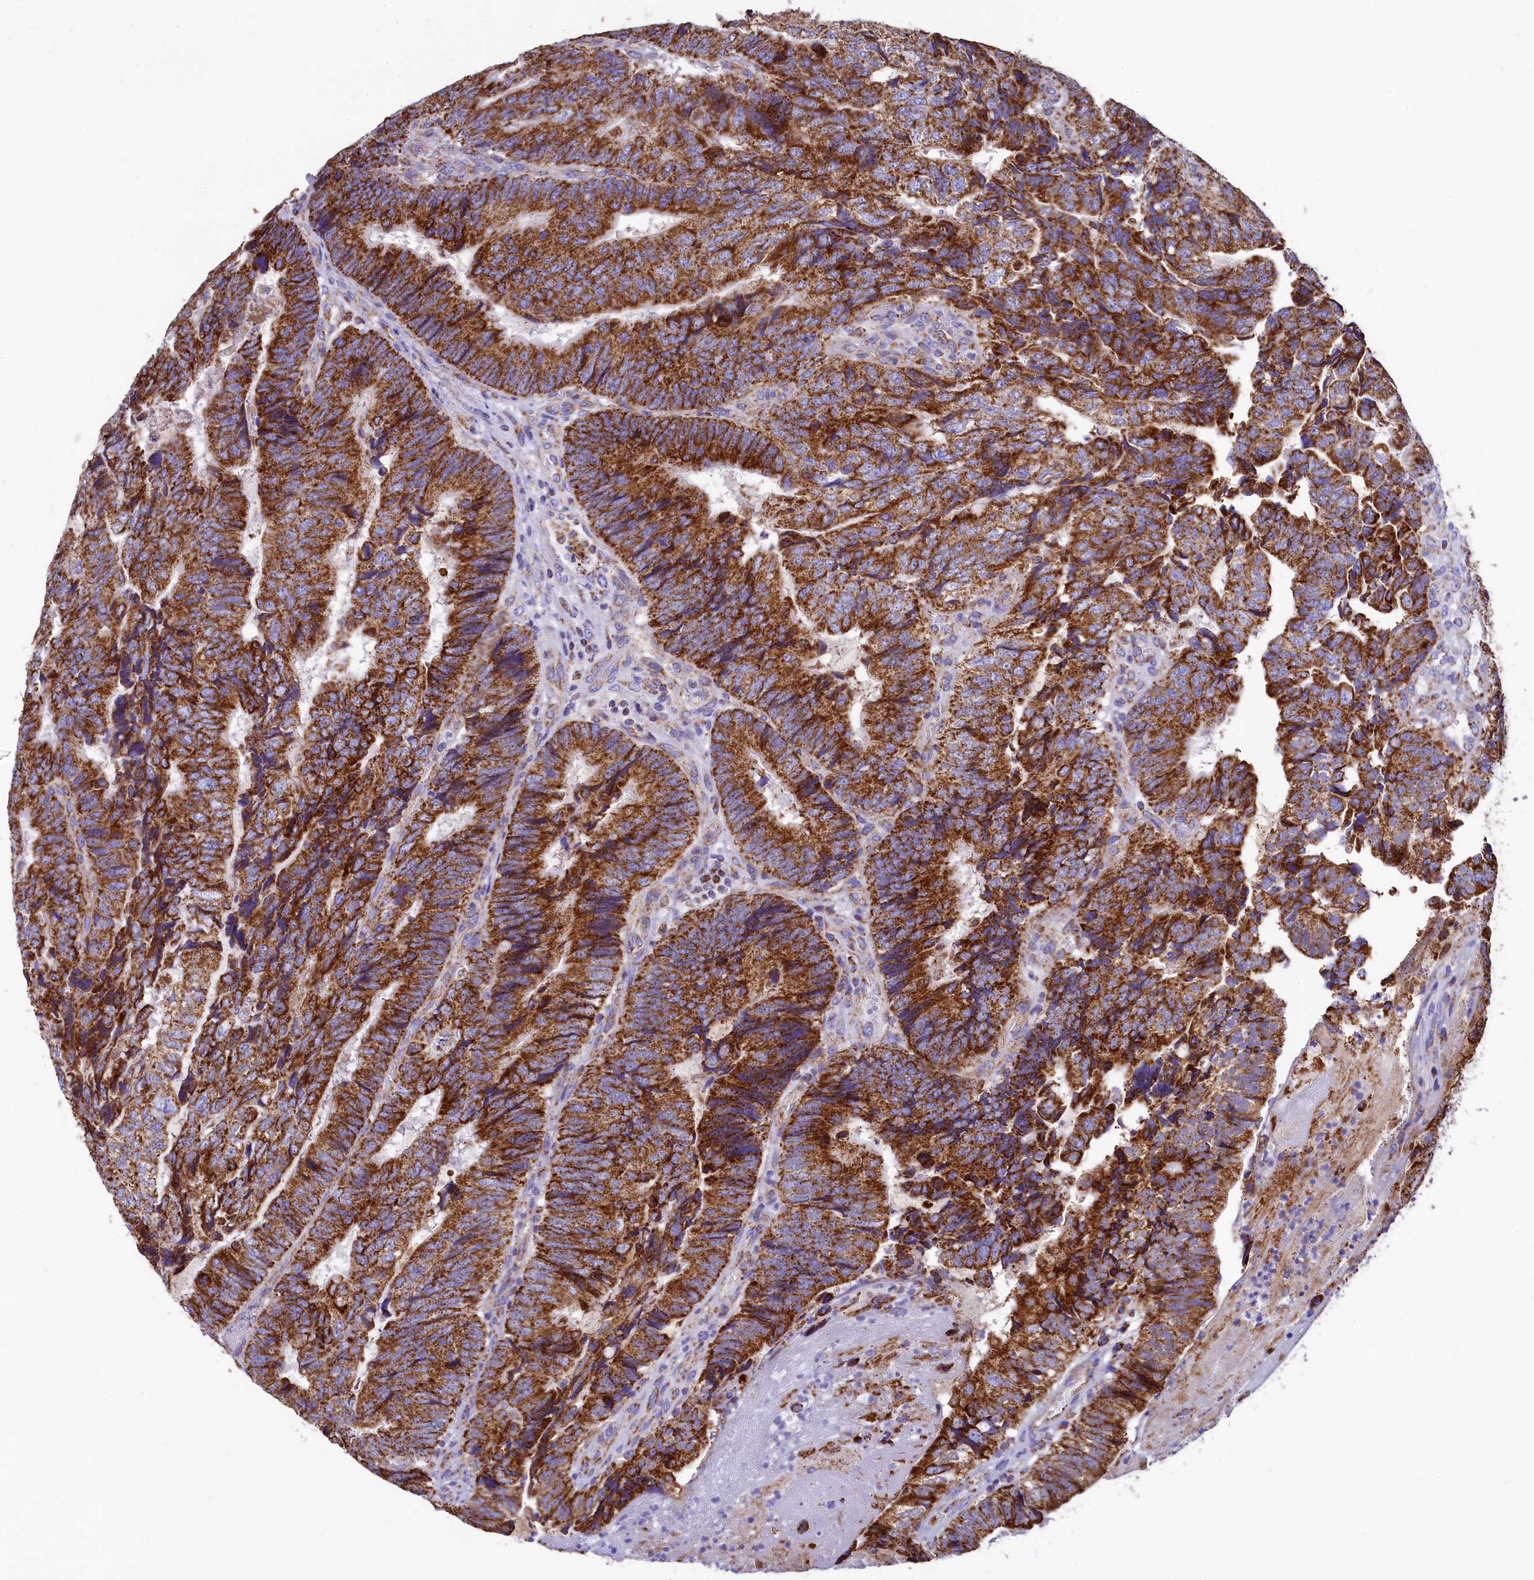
{"staining": {"intensity": "strong", "quantity": ">75%", "location": "cytoplasmic/membranous"}, "tissue": "colorectal cancer", "cell_type": "Tumor cells", "image_type": "cancer", "snomed": [{"axis": "morphology", "description": "Adenocarcinoma, NOS"}, {"axis": "topography", "description": "Colon"}], "caption": "Immunohistochemistry (DAB (3,3'-diaminobenzidine)) staining of human colorectal cancer (adenocarcinoma) demonstrates strong cytoplasmic/membranous protein expression in approximately >75% of tumor cells.", "gene": "IDH3A", "patient": {"sex": "female", "age": 67}}